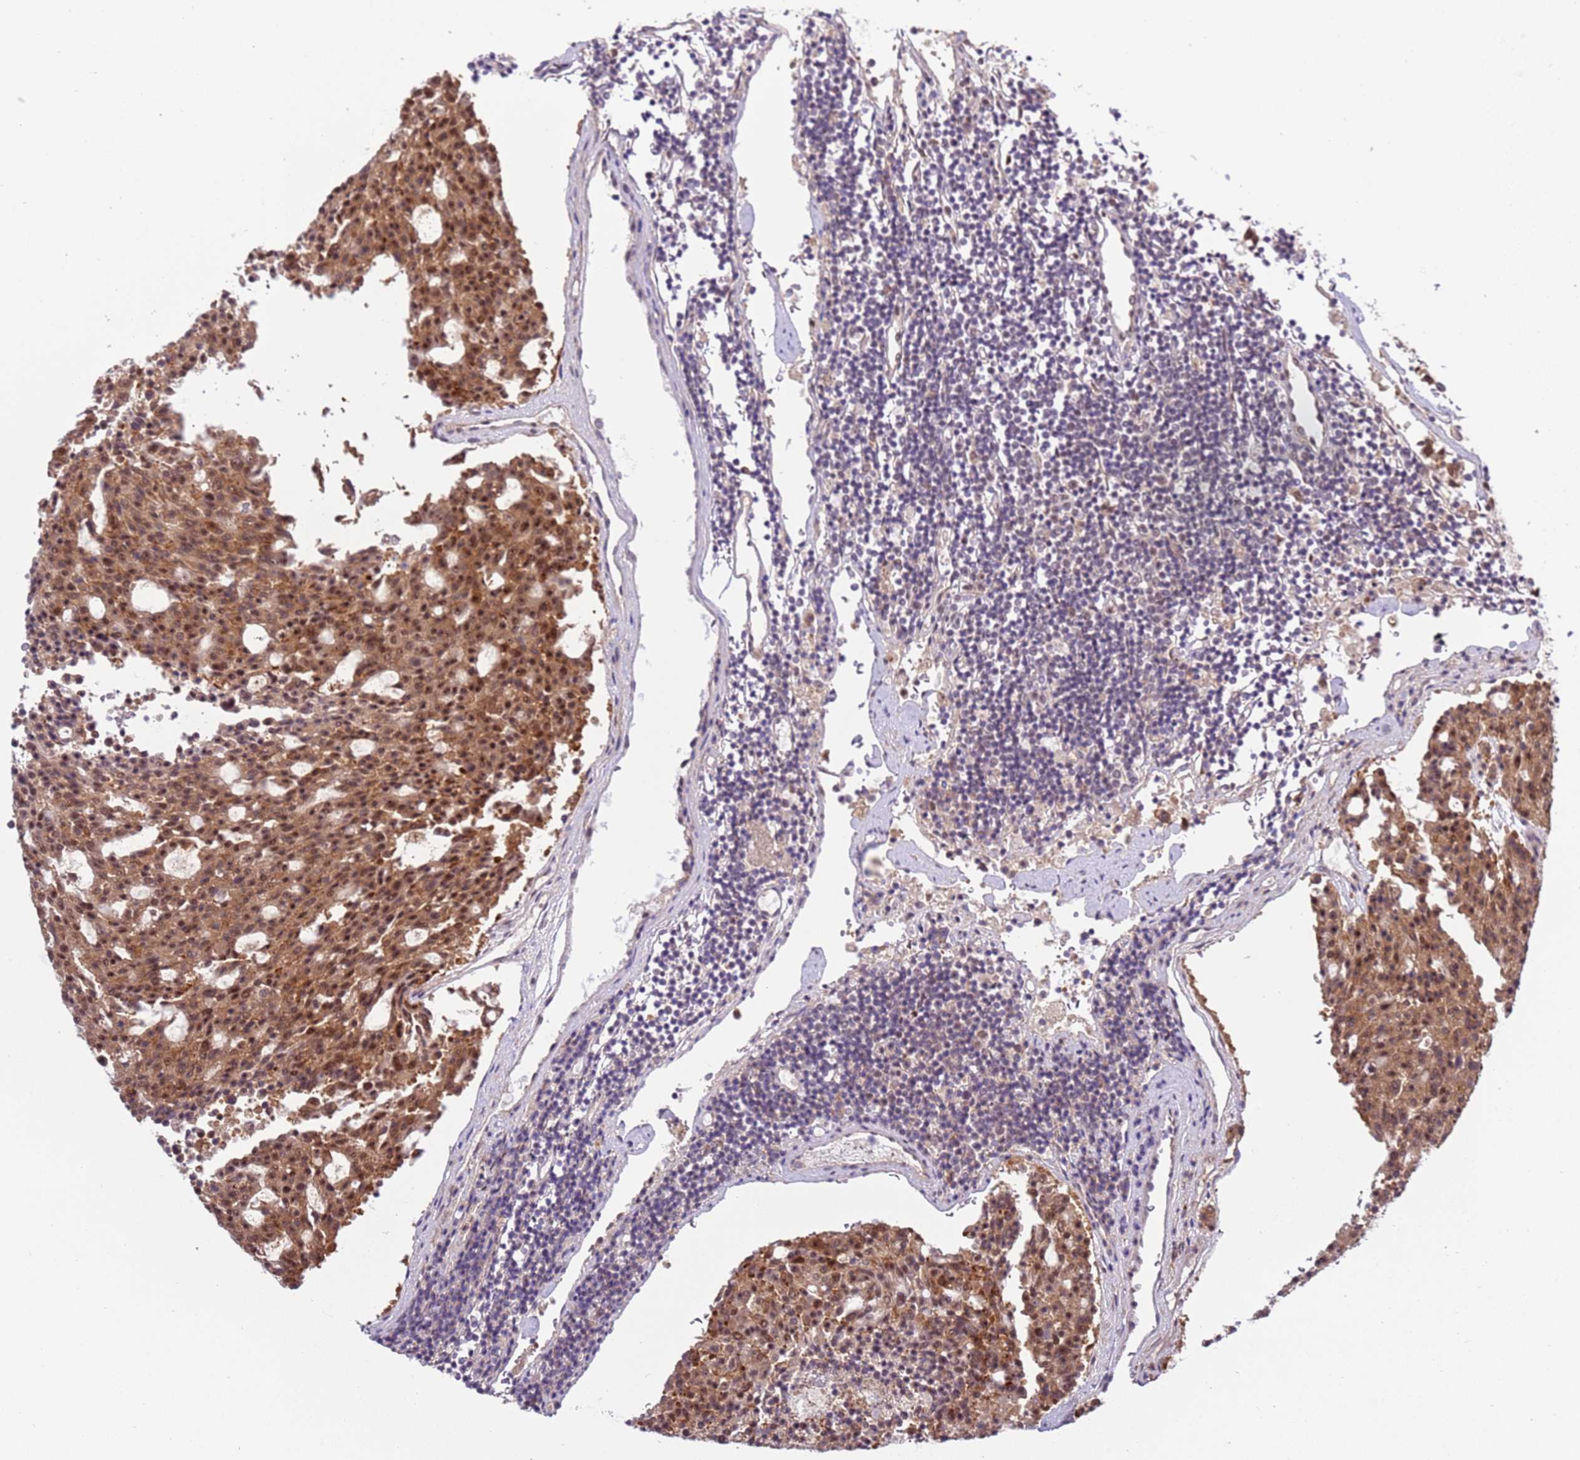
{"staining": {"intensity": "moderate", "quantity": ">75%", "location": "cytoplasmic/membranous,nuclear"}, "tissue": "carcinoid", "cell_type": "Tumor cells", "image_type": "cancer", "snomed": [{"axis": "morphology", "description": "Carcinoid, malignant, NOS"}, {"axis": "topography", "description": "Pancreas"}], "caption": "Protein expression analysis of carcinoid (malignant) displays moderate cytoplasmic/membranous and nuclear positivity in approximately >75% of tumor cells. The staining was performed using DAB (3,3'-diaminobenzidine), with brown indicating positive protein expression. Nuclei are stained blue with hematoxylin.", "gene": "PRPF6", "patient": {"sex": "female", "age": 54}}